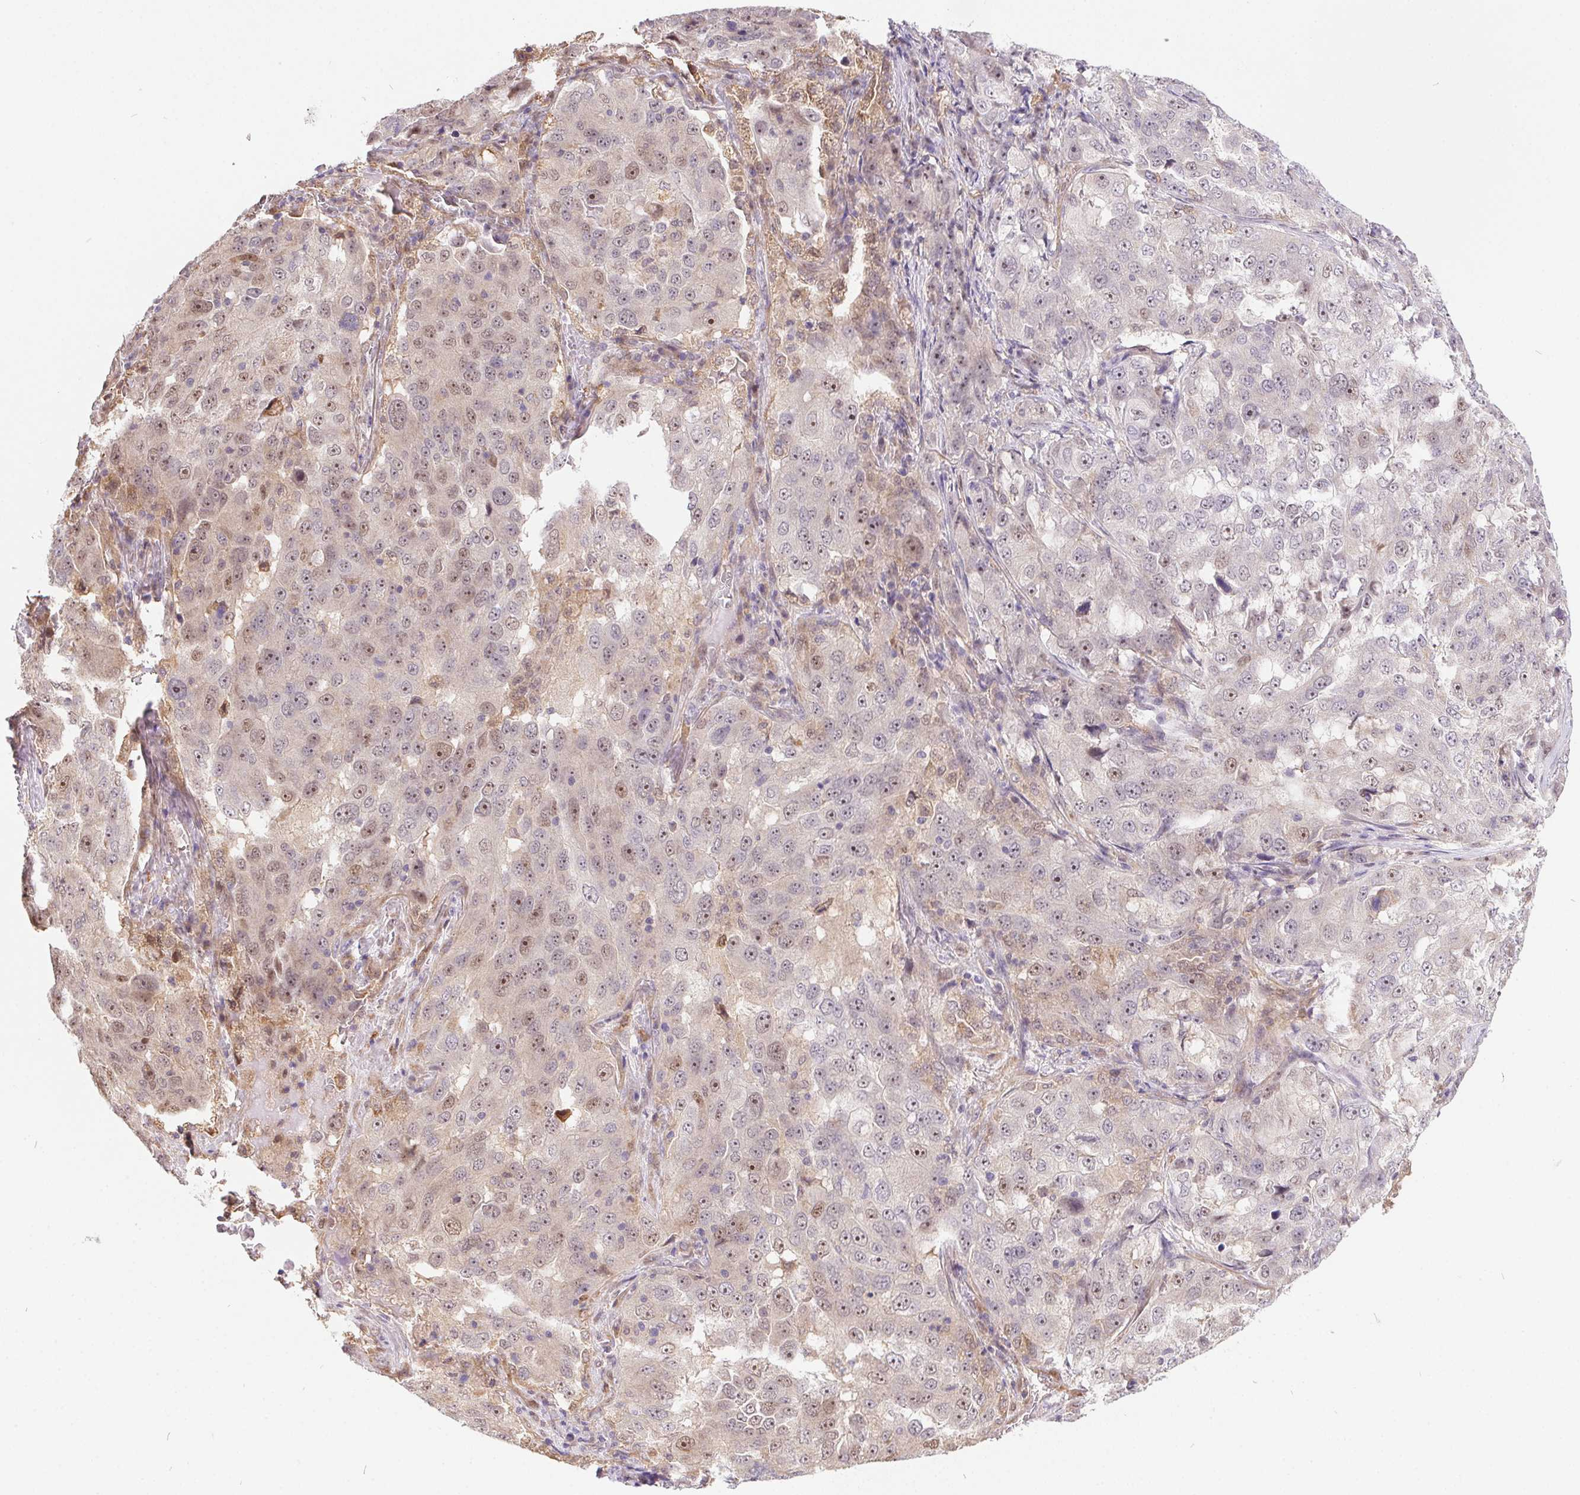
{"staining": {"intensity": "weak", "quantity": "<25%", "location": "nuclear"}, "tissue": "lung cancer", "cell_type": "Tumor cells", "image_type": "cancer", "snomed": [{"axis": "morphology", "description": "Adenocarcinoma, NOS"}, {"axis": "topography", "description": "Lung"}], "caption": "DAB immunohistochemical staining of adenocarcinoma (lung) displays no significant positivity in tumor cells. (Stains: DAB (3,3'-diaminobenzidine) immunohistochemistry (IHC) with hematoxylin counter stain, Microscopy: brightfield microscopy at high magnification).", "gene": "NUDT16", "patient": {"sex": "female", "age": 61}}